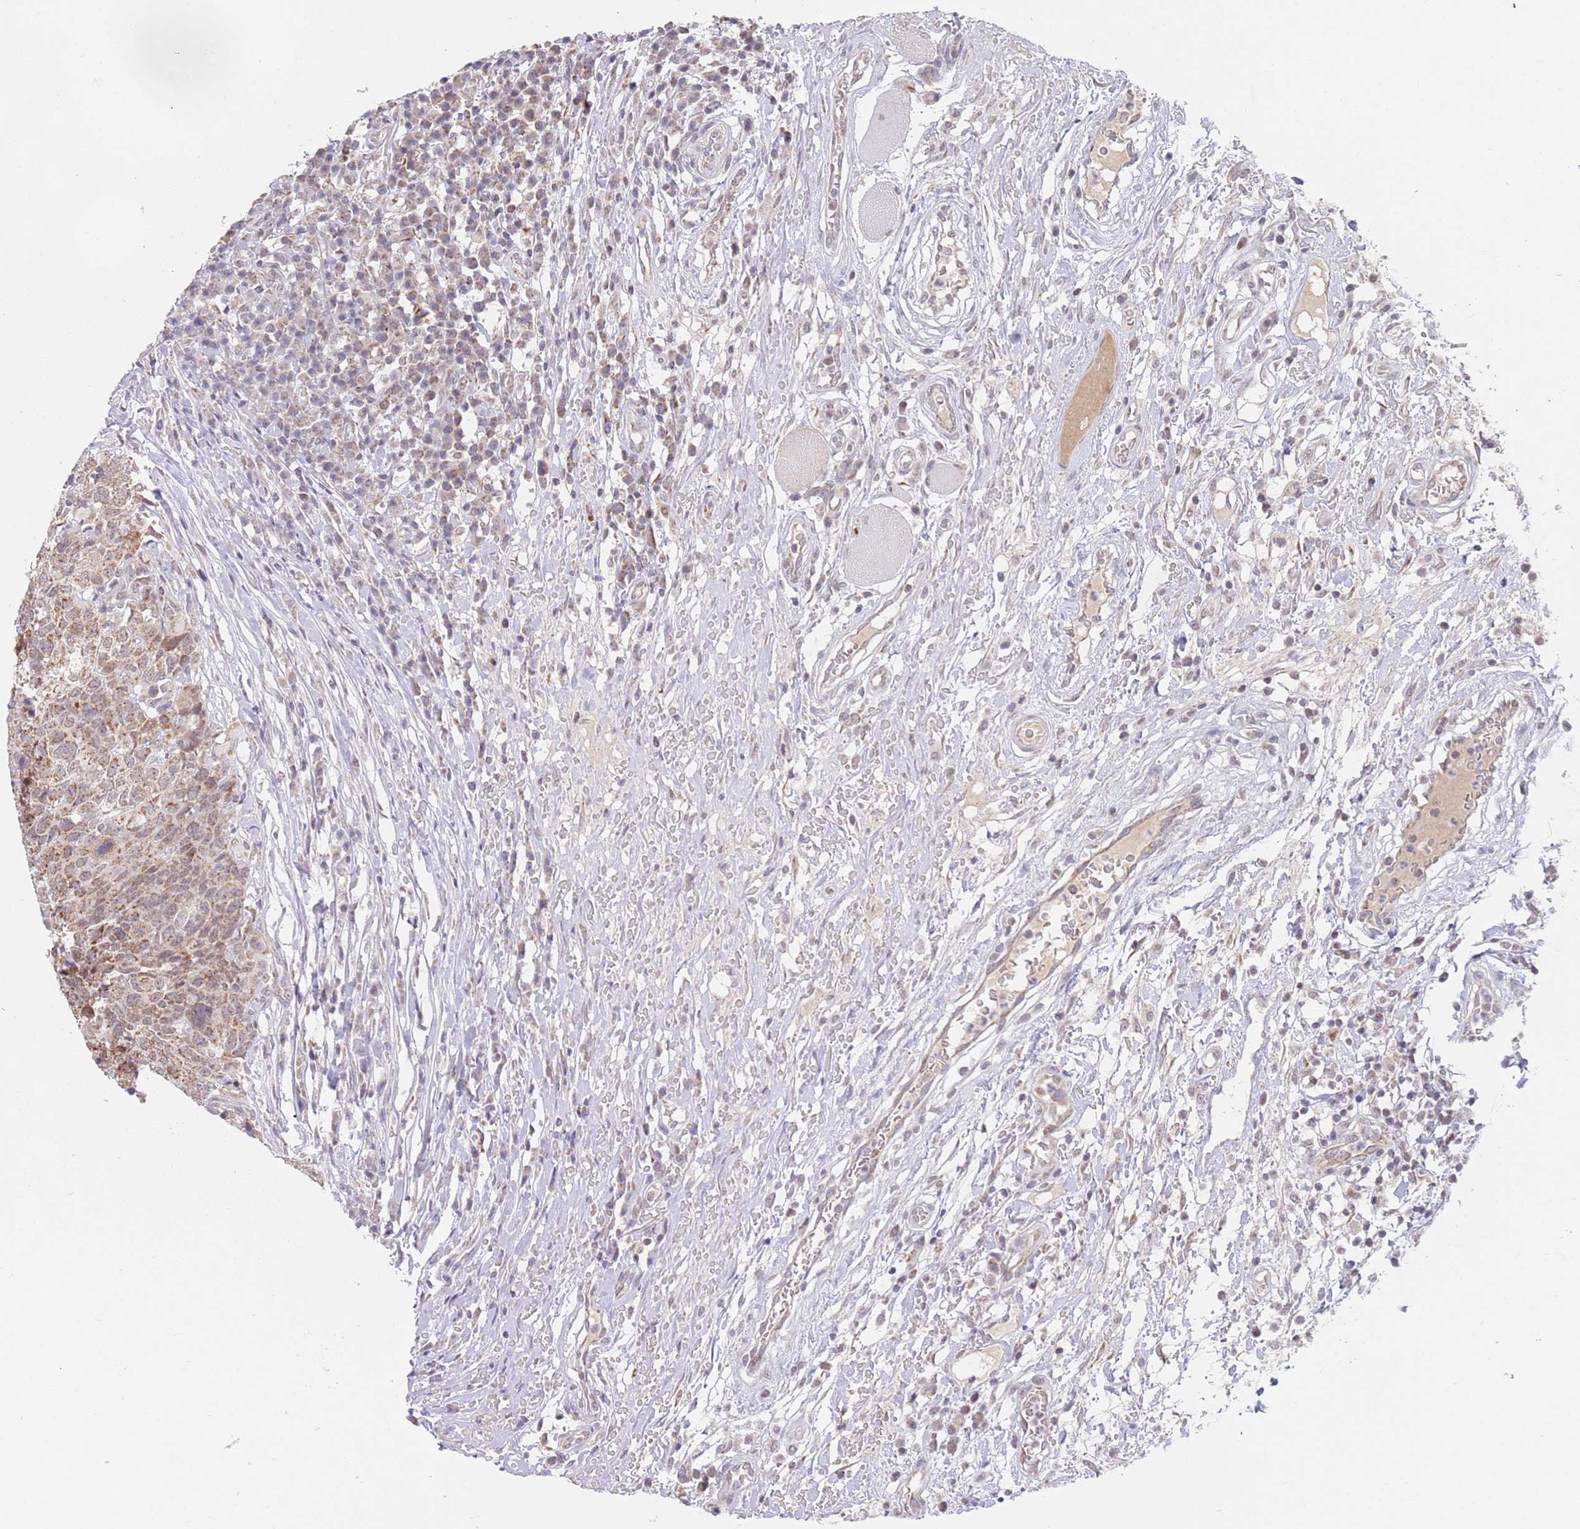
{"staining": {"intensity": "moderate", "quantity": ">75%", "location": "cytoplasmic/membranous"}, "tissue": "head and neck cancer", "cell_type": "Tumor cells", "image_type": "cancer", "snomed": [{"axis": "morphology", "description": "Normal tissue, NOS"}, {"axis": "morphology", "description": "Squamous cell carcinoma, NOS"}, {"axis": "topography", "description": "Skeletal muscle"}, {"axis": "topography", "description": "Vascular tissue"}, {"axis": "topography", "description": "Peripheral nerve tissue"}, {"axis": "topography", "description": "Head-Neck"}], "caption": "IHC micrograph of neoplastic tissue: human head and neck cancer (squamous cell carcinoma) stained using IHC shows medium levels of moderate protein expression localized specifically in the cytoplasmic/membranous of tumor cells, appearing as a cytoplasmic/membranous brown color.", "gene": "TIMM13", "patient": {"sex": "male", "age": 66}}